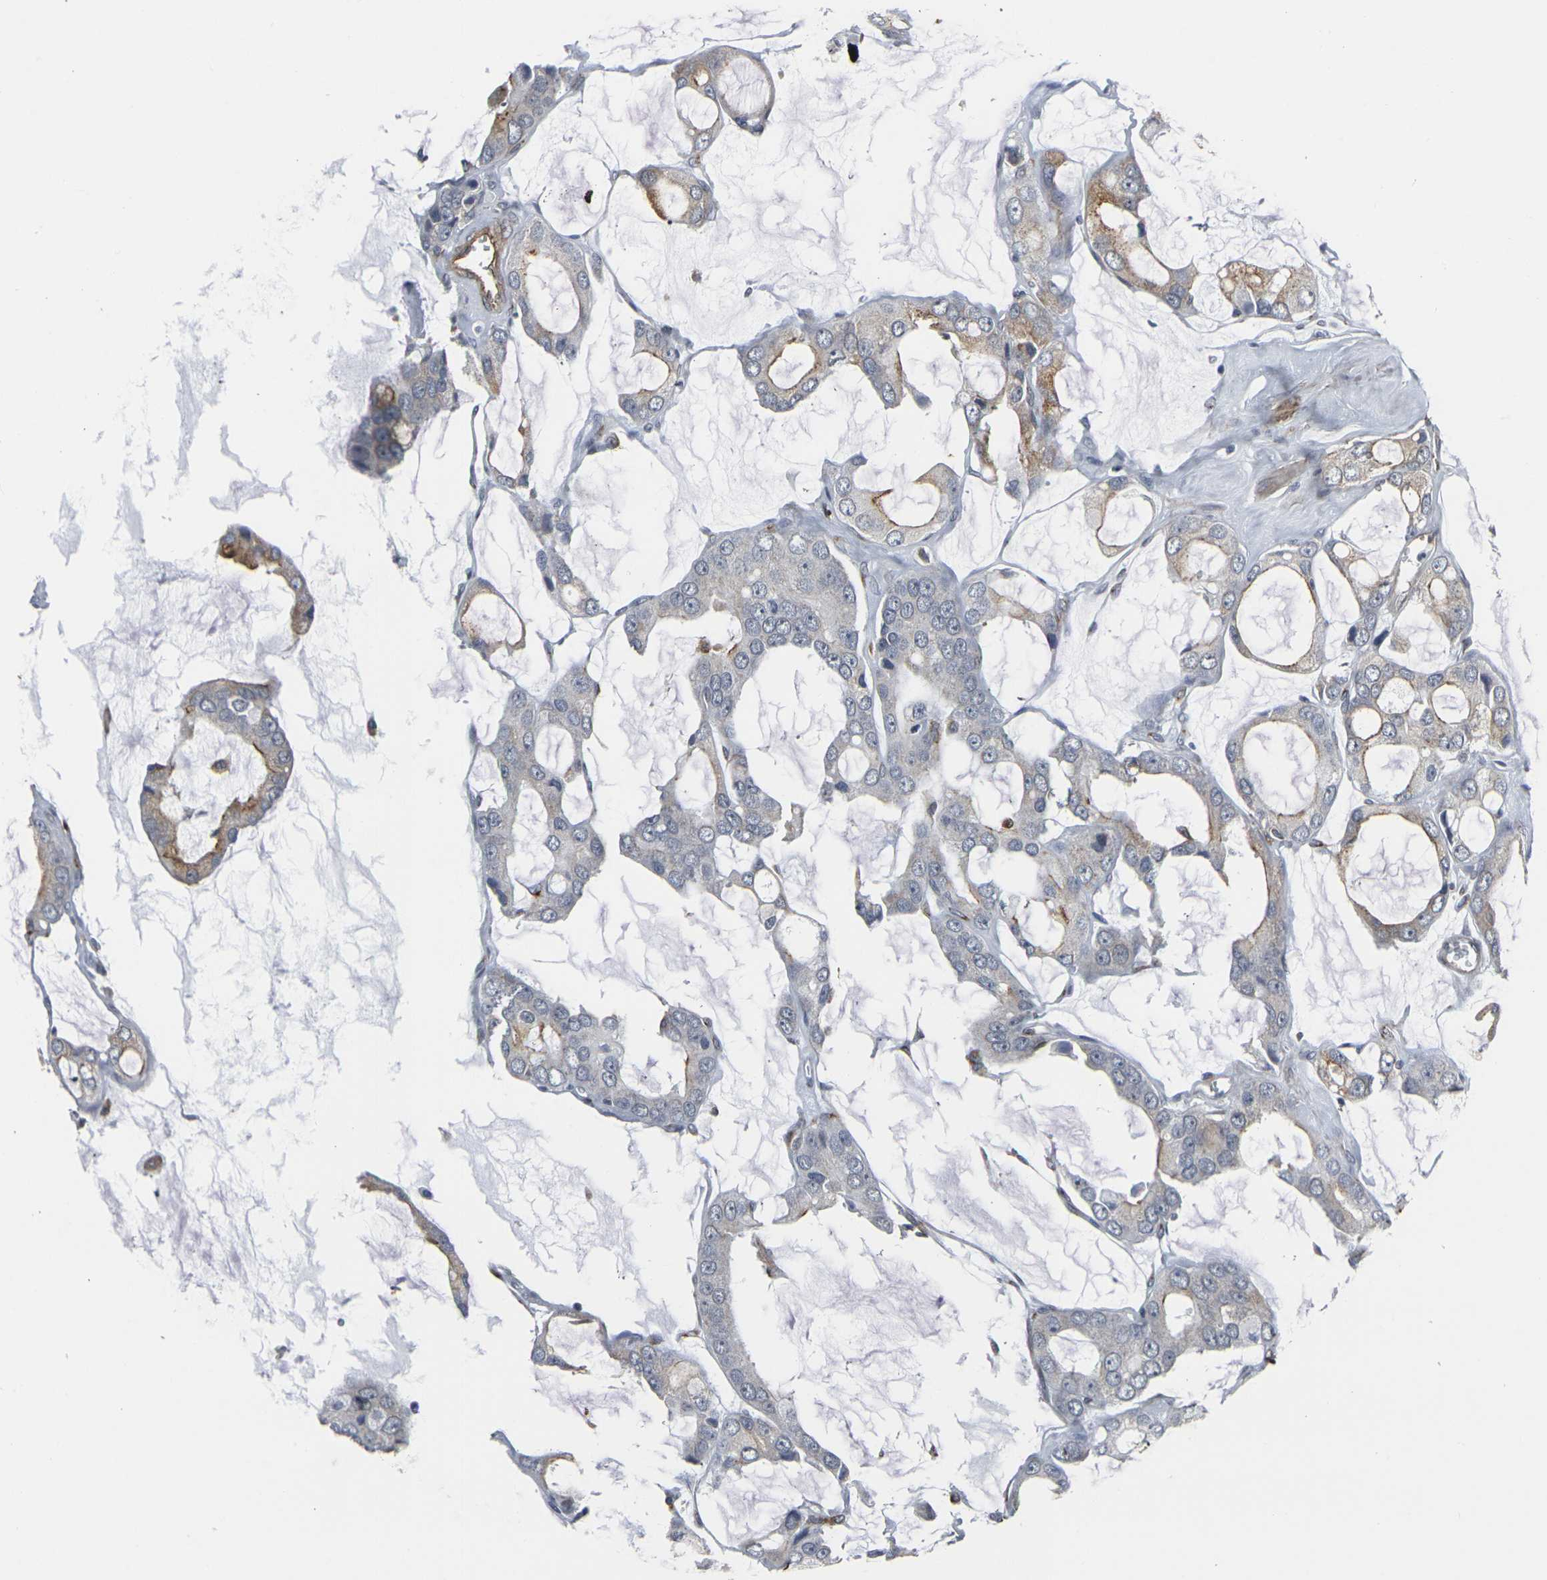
{"staining": {"intensity": "moderate", "quantity": "<25%", "location": "cytoplasmic/membranous"}, "tissue": "prostate cancer", "cell_type": "Tumor cells", "image_type": "cancer", "snomed": [{"axis": "morphology", "description": "Adenocarcinoma, High grade"}, {"axis": "topography", "description": "Prostate"}], "caption": "Prostate high-grade adenocarcinoma was stained to show a protein in brown. There is low levels of moderate cytoplasmic/membranous expression in about <25% of tumor cells.", "gene": "MYOF", "patient": {"sex": "male", "age": 67}}